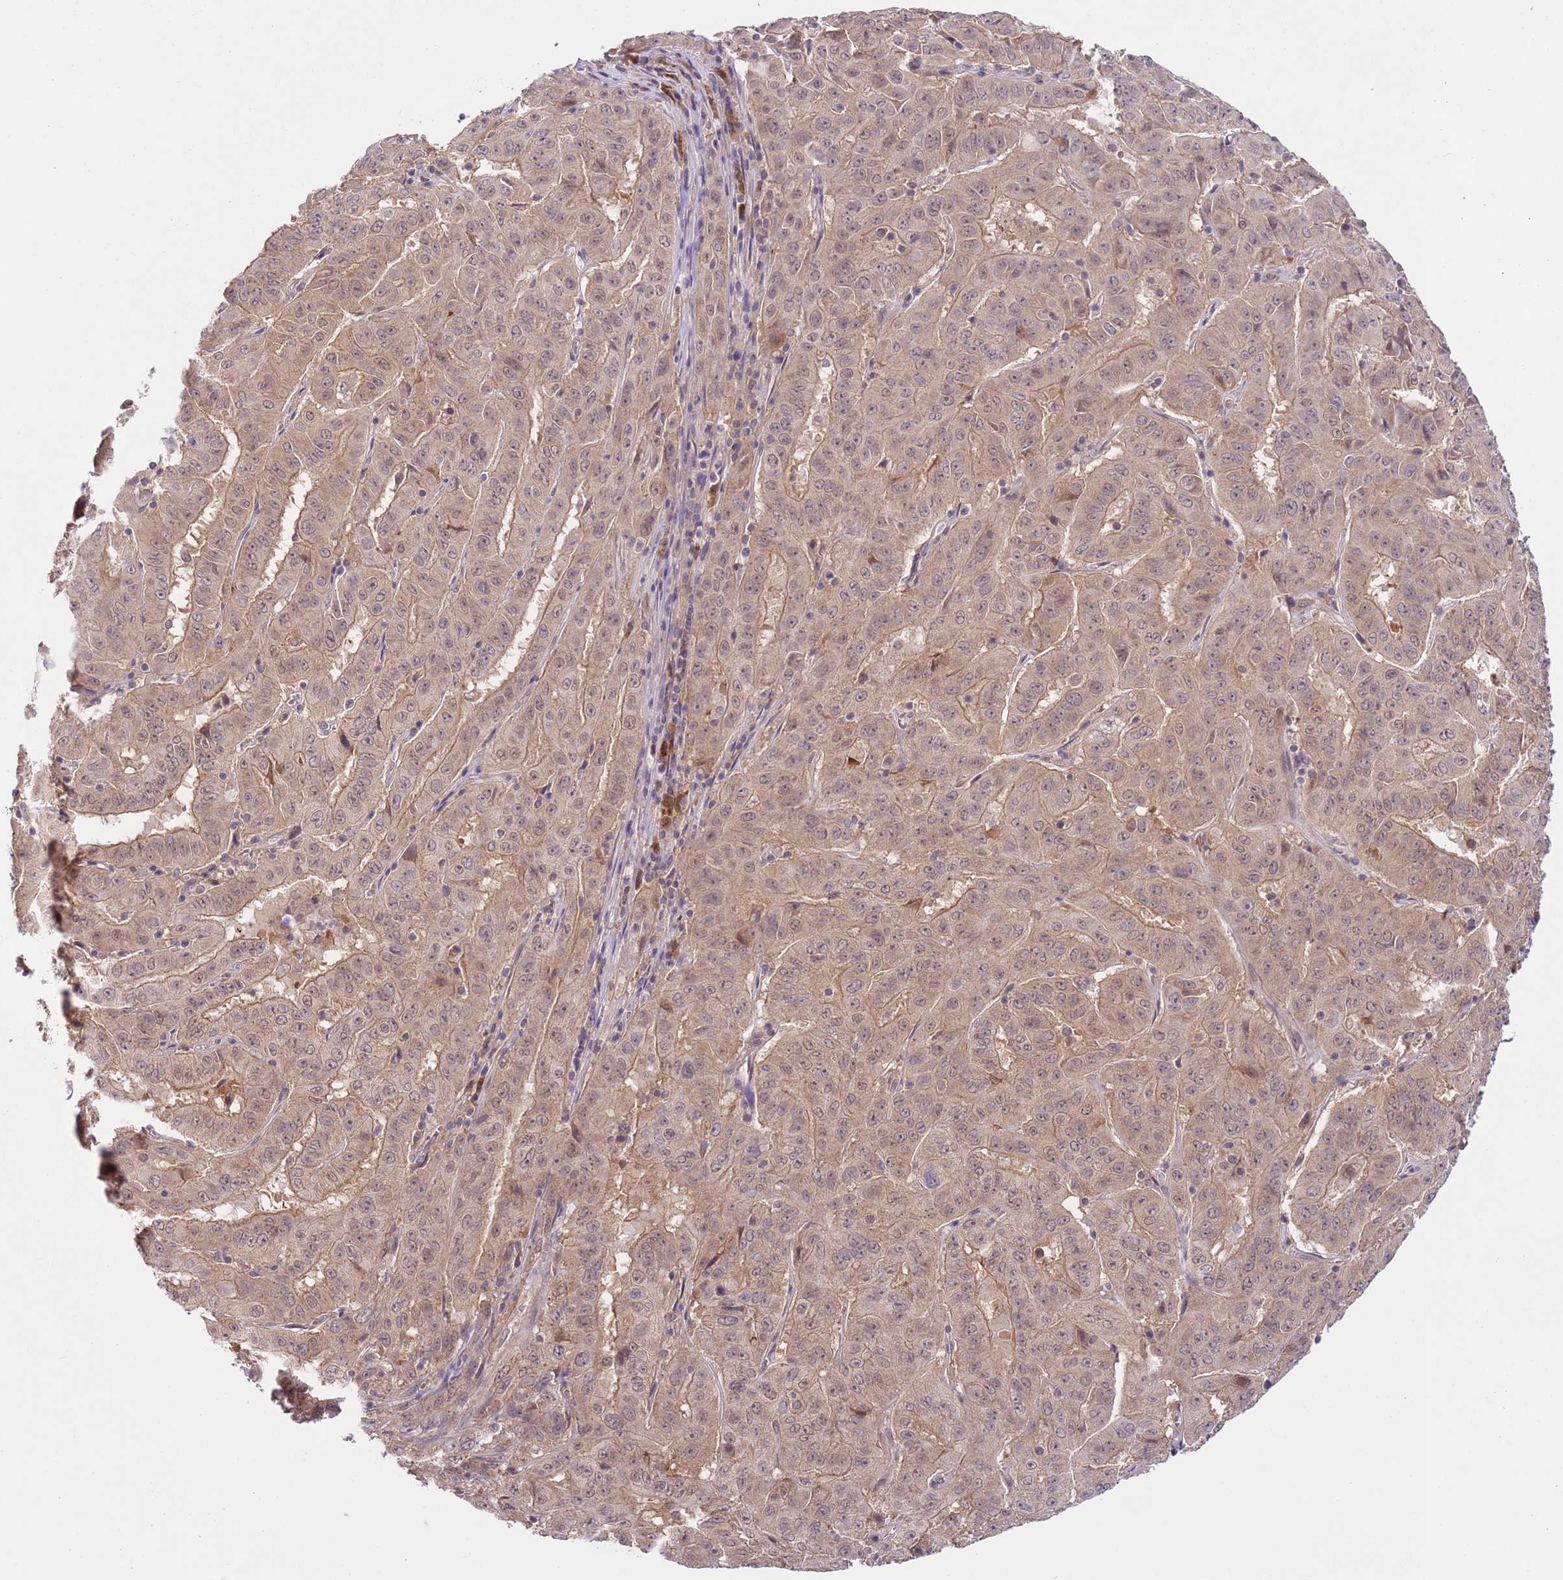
{"staining": {"intensity": "weak", "quantity": ">75%", "location": "cytoplasmic/membranous,nuclear"}, "tissue": "pancreatic cancer", "cell_type": "Tumor cells", "image_type": "cancer", "snomed": [{"axis": "morphology", "description": "Adenocarcinoma, NOS"}, {"axis": "topography", "description": "Pancreas"}], "caption": "High-power microscopy captured an immunohistochemistry (IHC) histopathology image of pancreatic adenocarcinoma, revealing weak cytoplasmic/membranous and nuclear positivity in approximately >75% of tumor cells.", "gene": "COPE", "patient": {"sex": "male", "age": 63}}